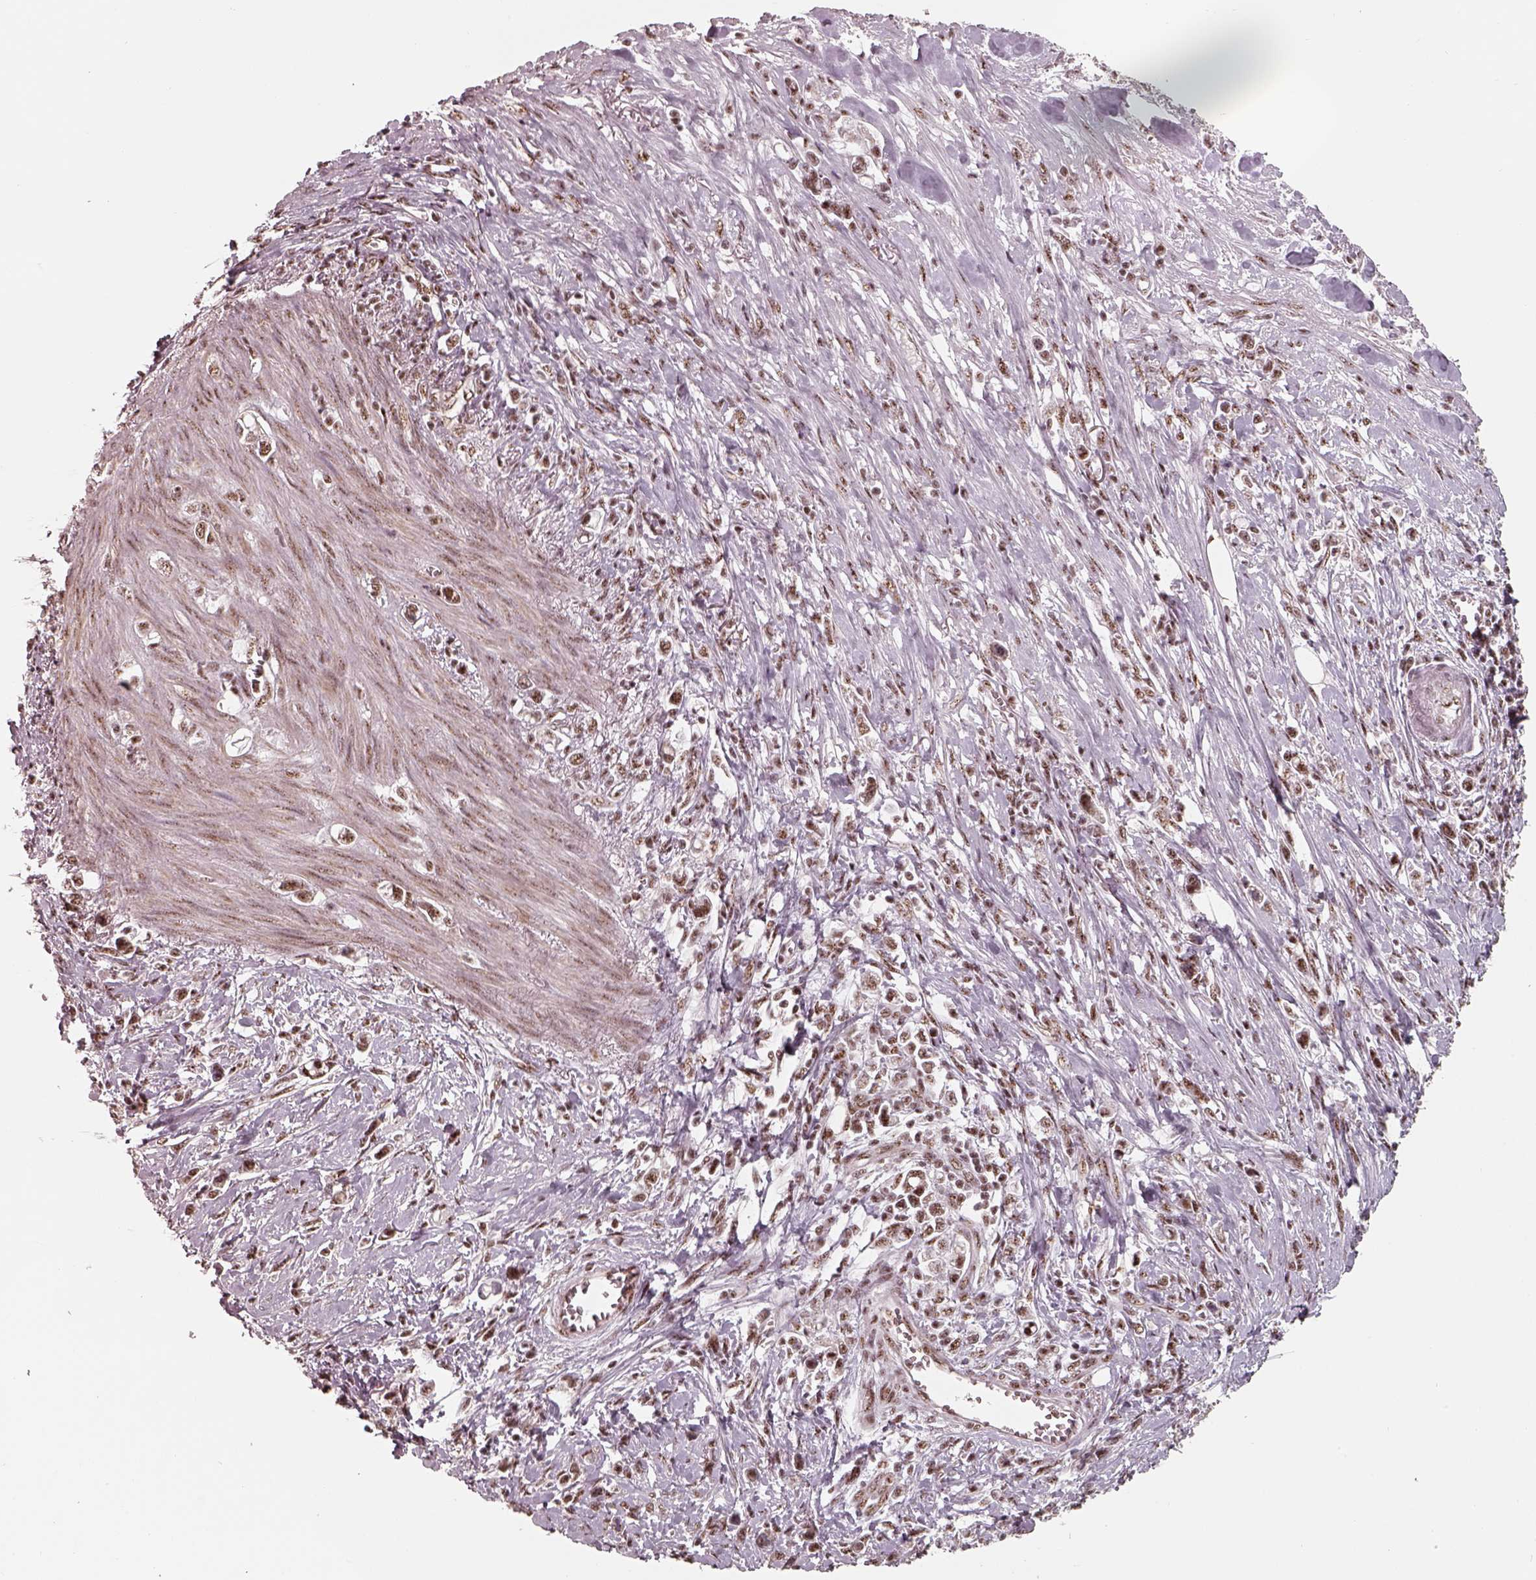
{"staining": {"intensity": "moderate", "quantity": ">75%", "location": "nuclear"}, "tissue": "stomach cancer", "cell_type": "Tumor cells", "image_type": "cancer", "snomed": [{"axis": "morphology", "description": "Adenocarcinoma, NOS"}, {"axis": "topography", "description": "Stomach"}], "caption": "Immunohistochemistry (IHC) photomicrograph of human stomach adenocarcinoma stained for a protein (brown), which shows medium levels of moderate nuclear positivity in approximately >75% of tumor cells.", "gene": "ATXN7L3", "patient": {"sex": "male", "age": 63}}